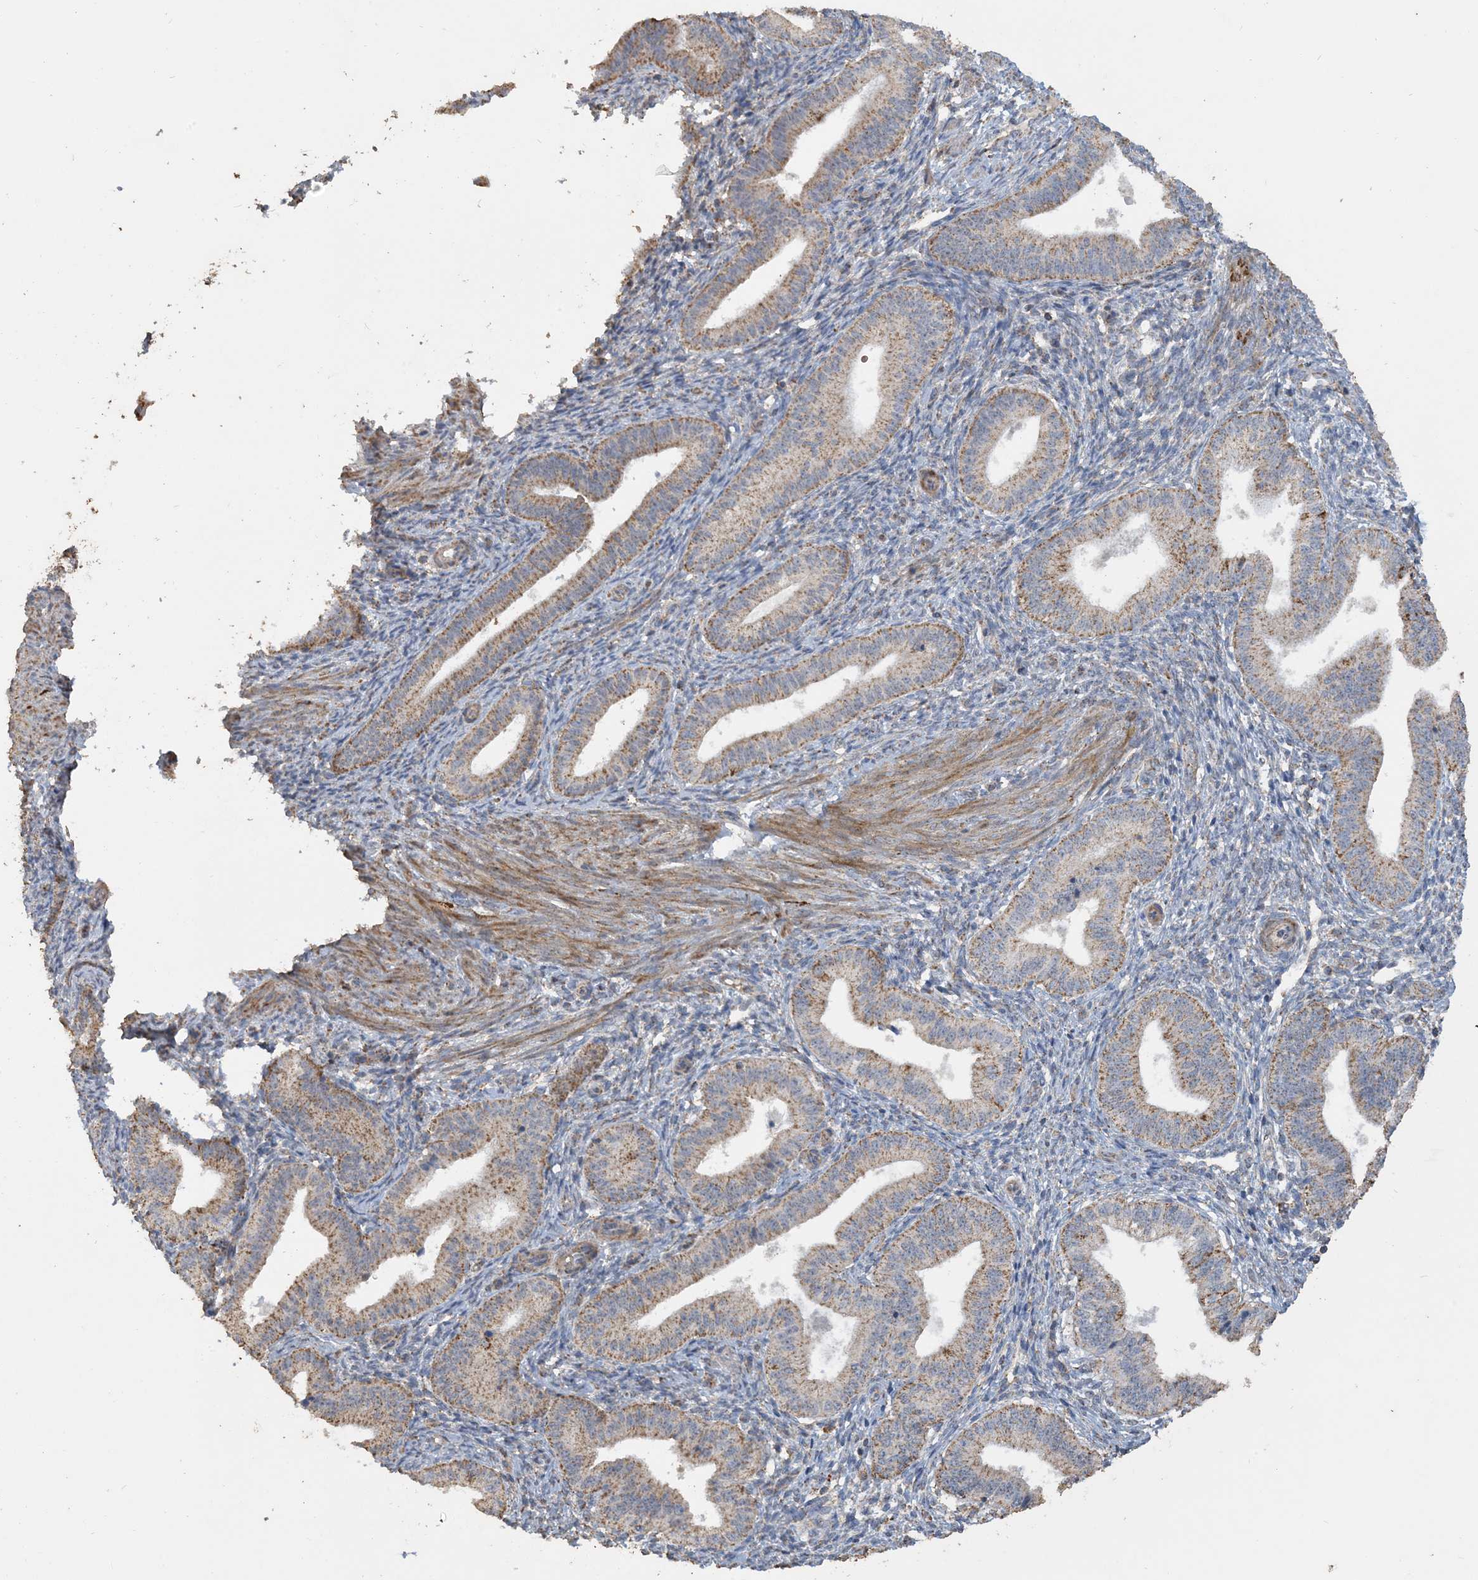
{"staining": {"intensity": "weak", "quantity": "<25%", "location": "cytoplasmic/membranous"}, "tissue": "endometrium", "cell_type": "Cells in endometrial stroma", "image_type": "normal", "snomed": [{"axis": "morphology", "description": "Normal tissue, NOS"}, {"axis": "topography", "description": "Endometrium"}], "caption": "High power microscopy image of an immunohistochemistry micrograph of normal endometrium, revealing no significant positivity in cells in endometrial stroma.", "gene": "SFMBT2", "patient": {"sex": "female", "age": 39}}